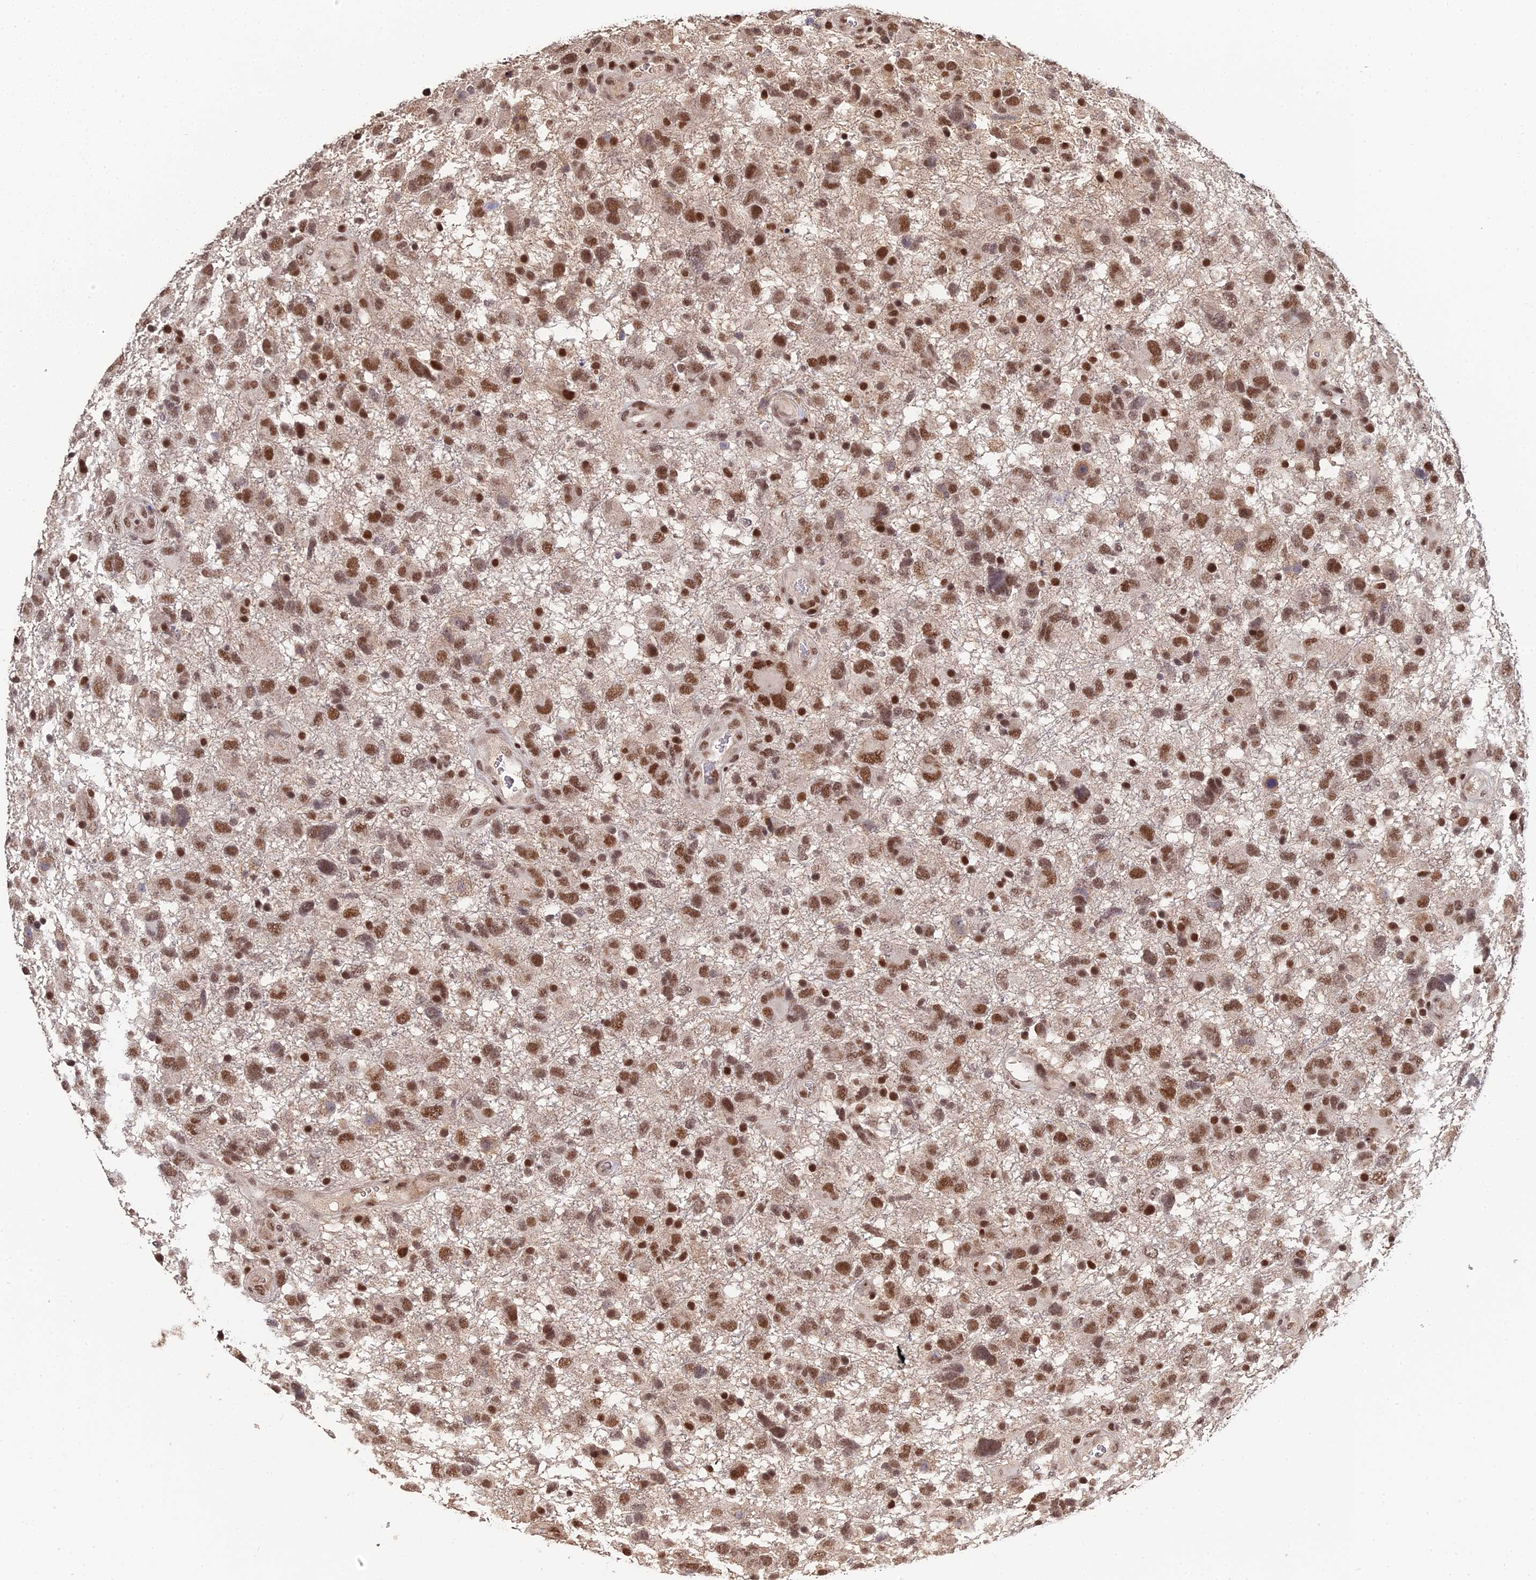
{"staining": {"intensity": "moderate", "quantity": ">75%", "location": "nuclear"}, "tissue": "glioma", "cell_type": "Tumor cells", "image_type": "cancer", "snomed": [{"axis": "morphology", "description": "Glioma, malignant, High grade"}, {"axis": "topography", "description": "Brain"}], "caption": "DAB (3,3'-diaminobenzidine) immunohistochemical staining of human malignant high-grade glioma shows moderate nuclear protein positivity in approximately >75% of tumor cells. (DAB (3,3'-diaminobenzidine) IHC, brown staining for protein, blue staining for nuclei).", "gene": "ERCC5", "patient": {"sex": "male", "age": 61}}